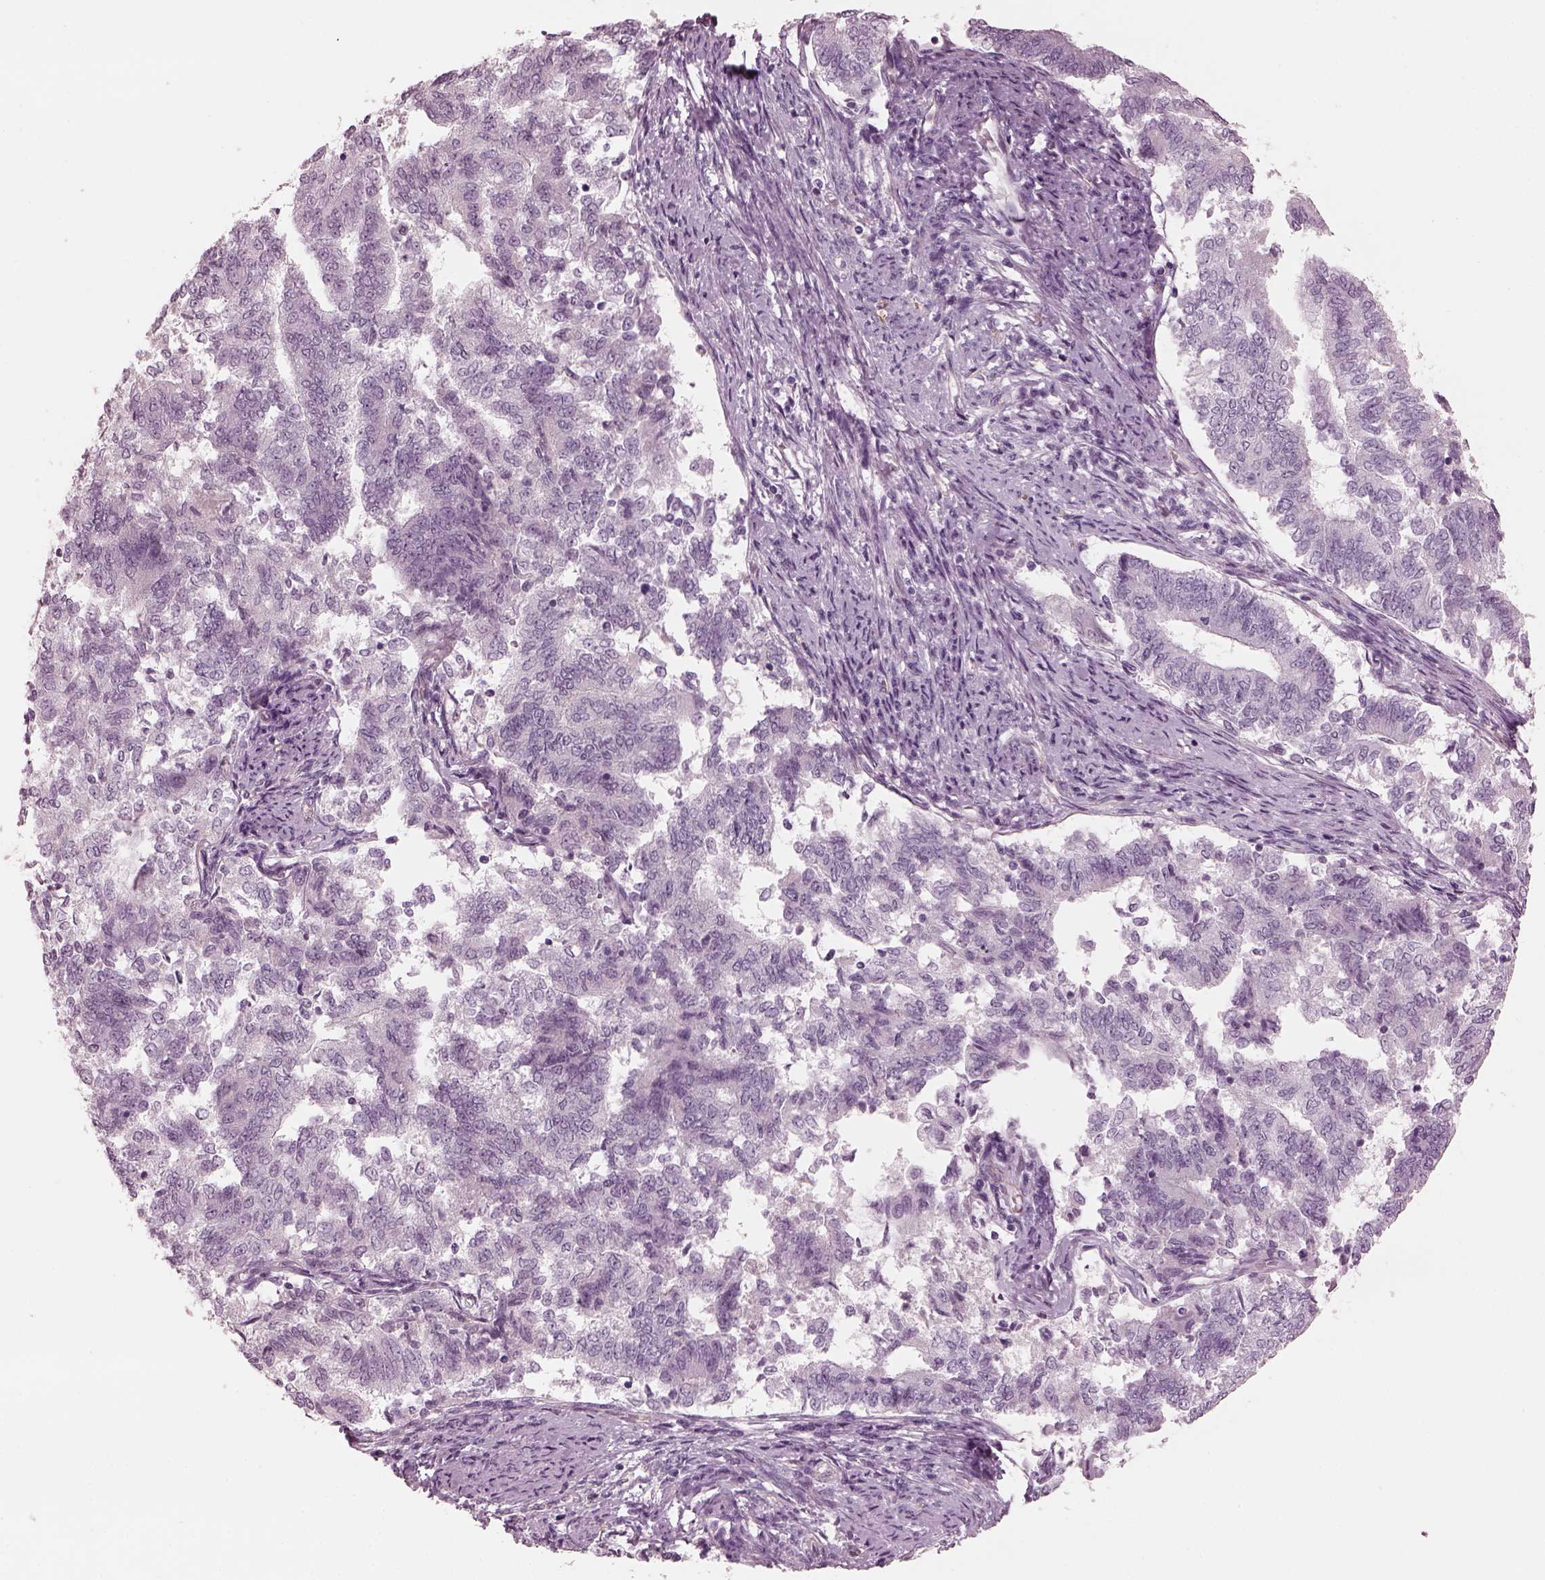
{"staining": {"intensity": "negative", "quantity": "none", "location": "none"}, "tissue": "endometrial cancer", "cell_type": "Tumor cells", "image_type": "cancer", "snomed": [{"axis": "morphology", "description": "Adenocarcinoma, NOS"}, {"axis": "topography", "description": "Endometrium"}], "caption": "Endometrial cancer was stained to show a protein in brown. There is no significant positivity in tumor cells.", "gene": "EIF4E1B", "patient": {"sex": "female", "age": 65}}